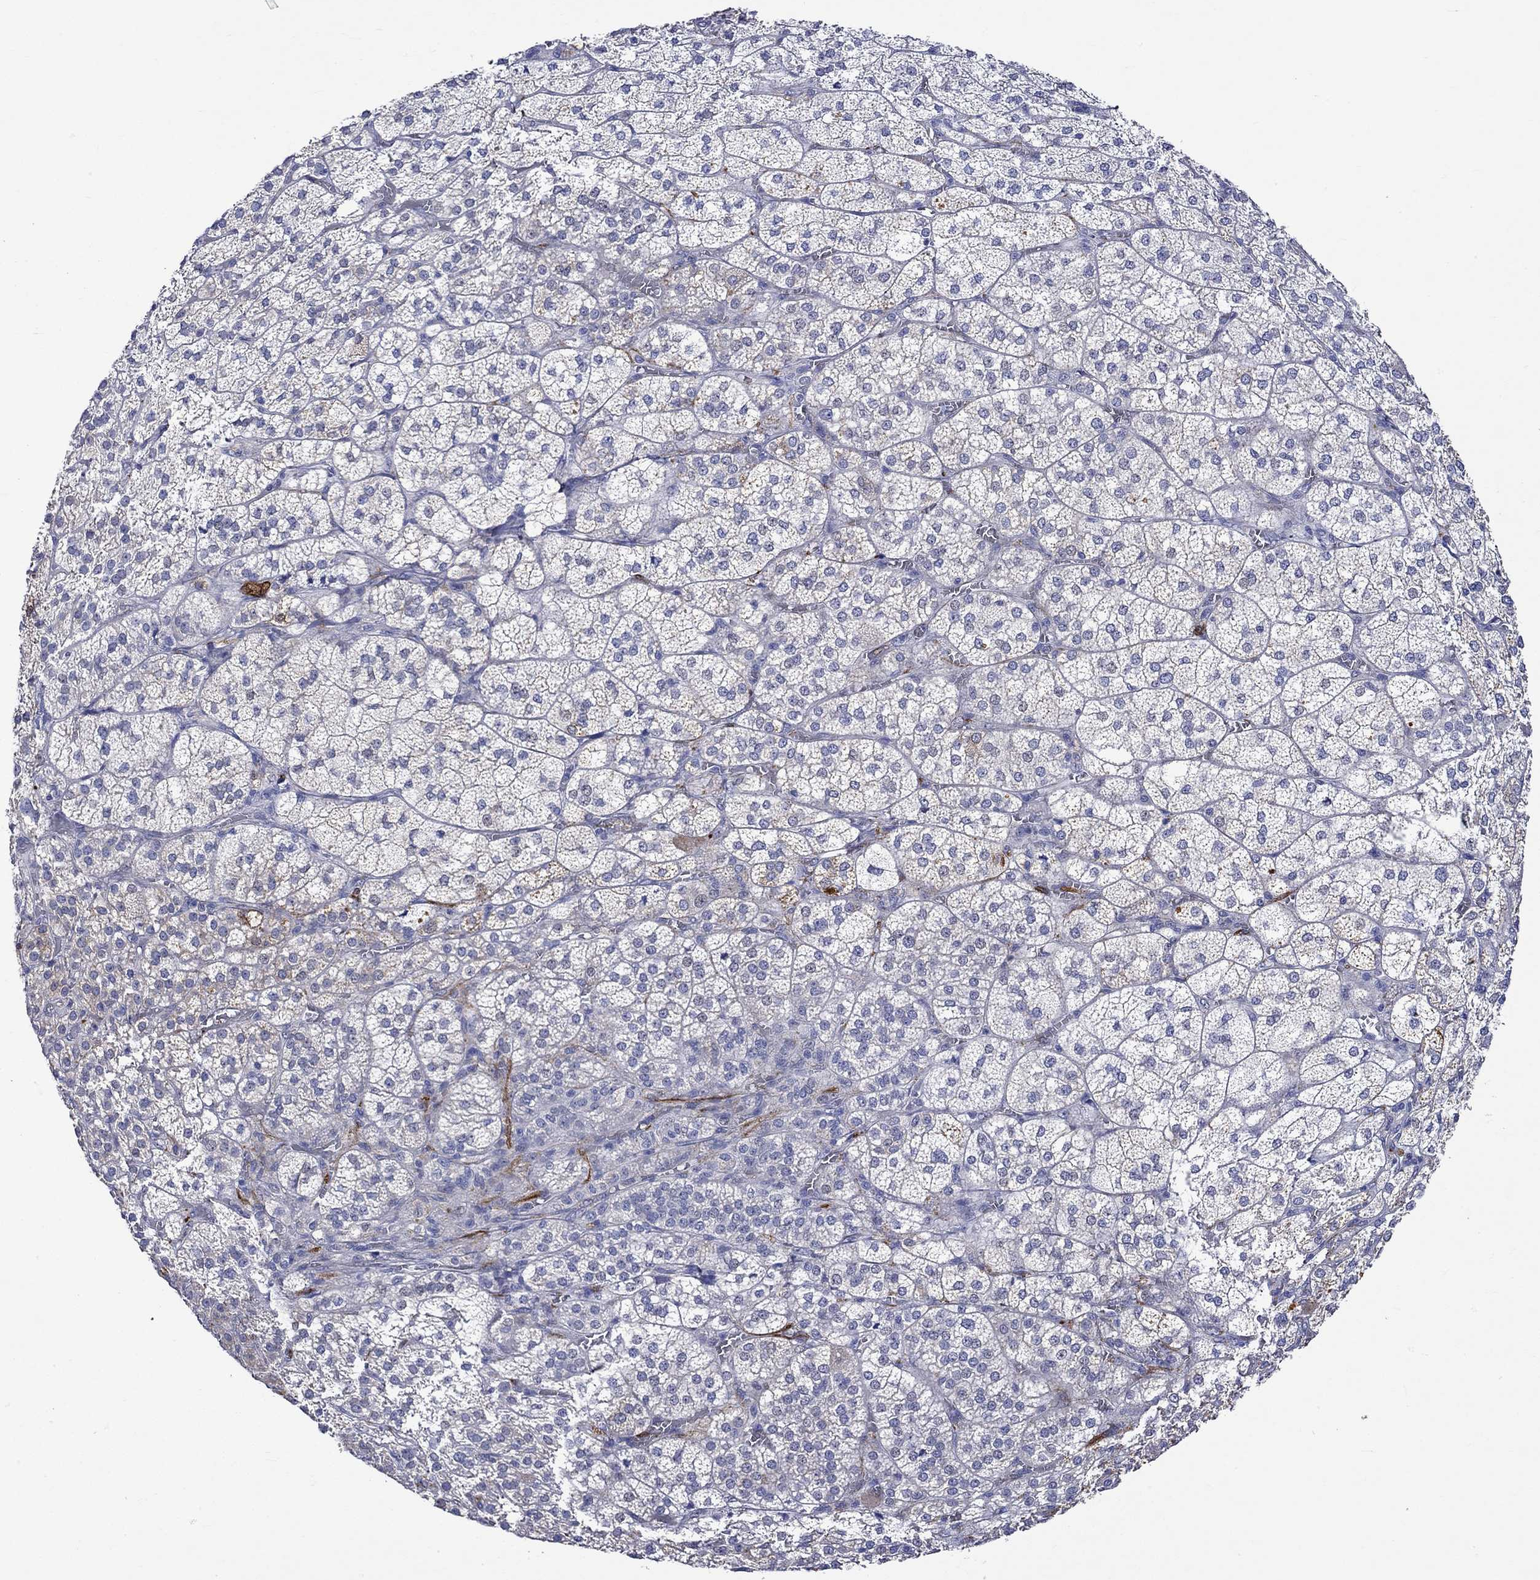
{"staining": {"intensity": "strong", "quantity": "<25%", "location": "cytoplasmic/membranous"}, "tissue": "adrenal gland", "cell_type": "Glandular cells", "image_type": "normal", "snomed": [{"axis": "morphology", "description": "Normal tissue, NOS"}, {"axis": "topography", "description": "Adrenal gland"}], "caption": "Immunohistochemical staining of unremarkable adrenal gland demonstrates strong cytoplasmic/membranous protein positivity in about <25% of glandular cells. (Brightfield microscopy of DAB IHC at high magnification).", "gene": "CRYAB", "patient": {"sex": "female", "age": 60}}